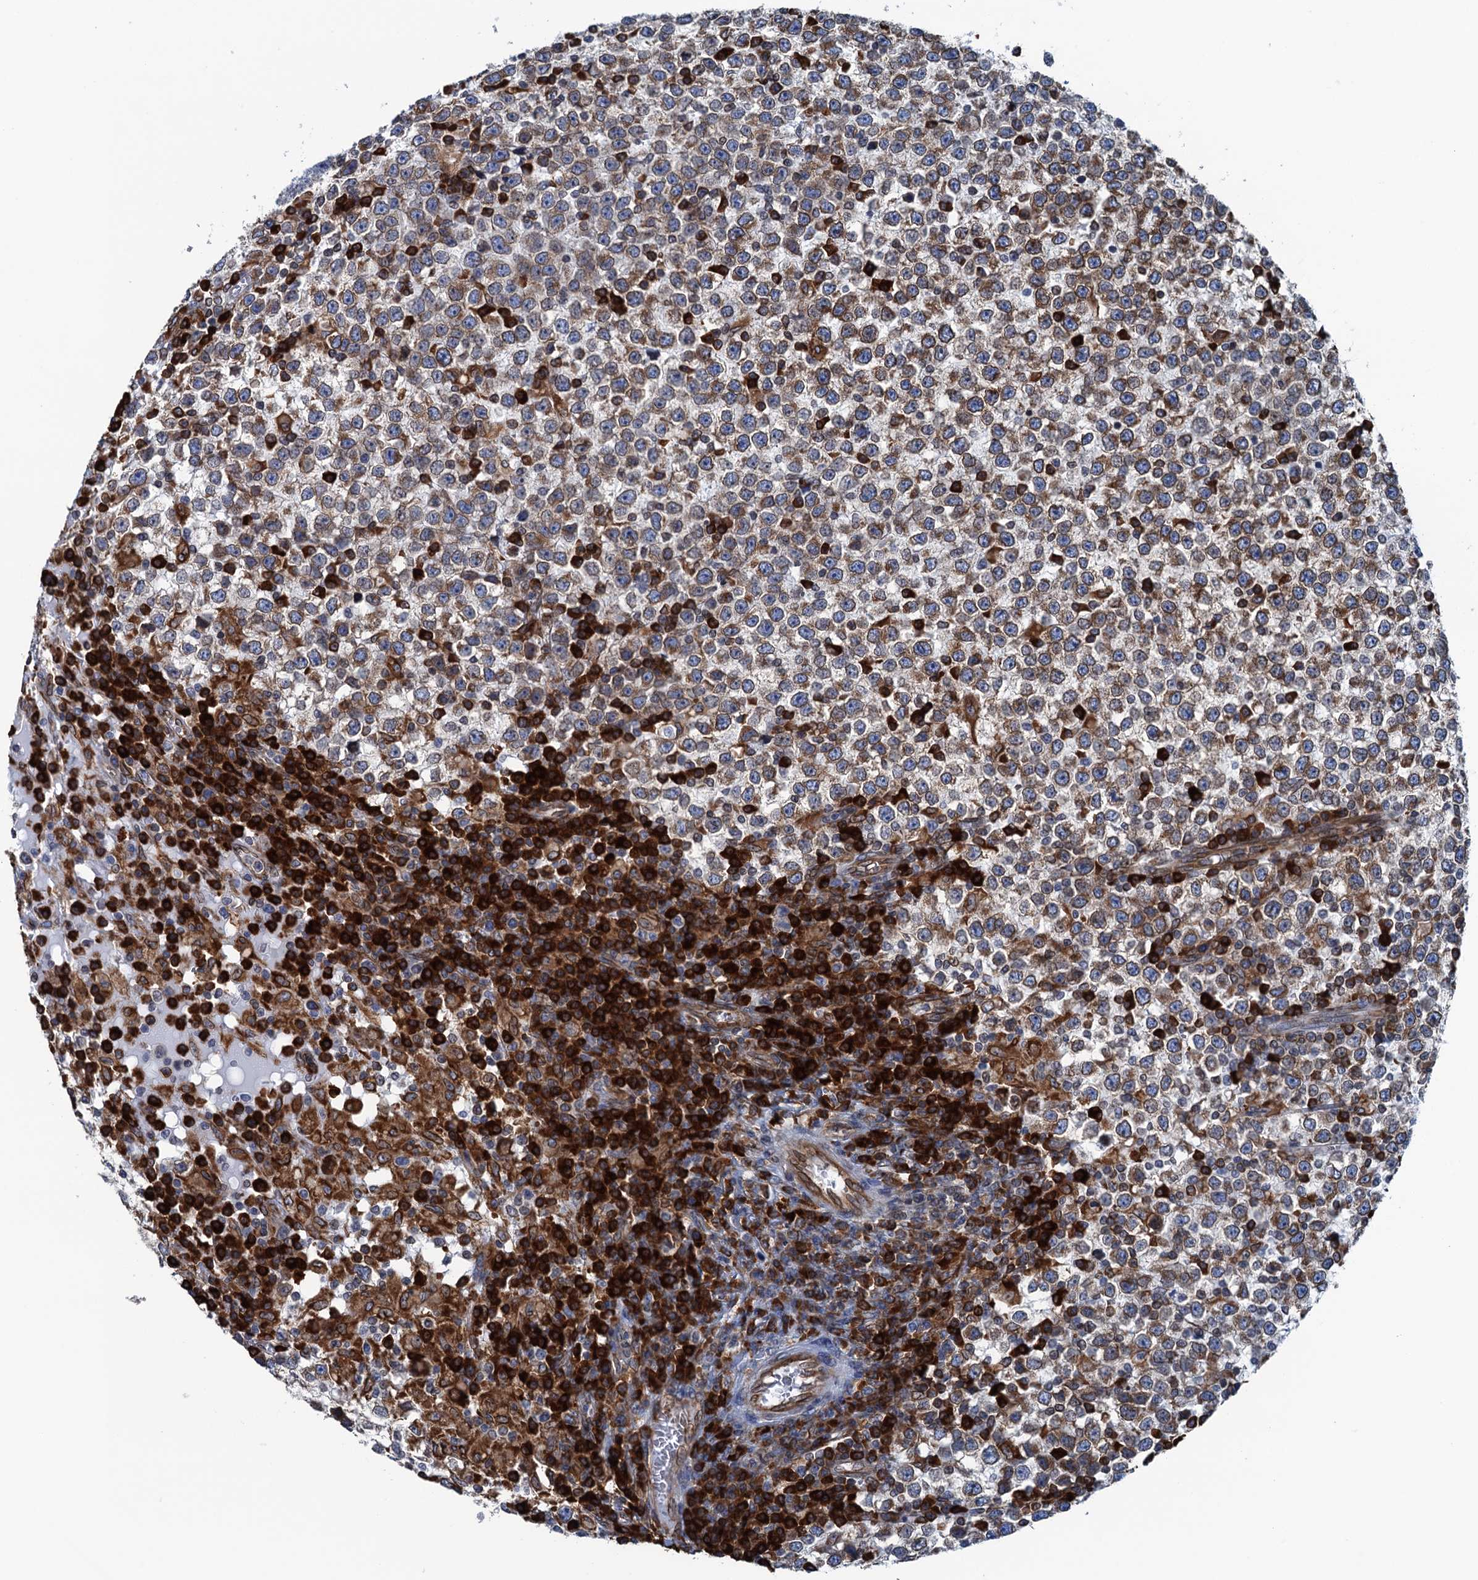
{"staining": {"intensity": "moderate", "quantity": "25%-75%", "location": "cytoplasmic/membranous"}, "tissue": "testis cancer", "cell_type": "Tumor cells", "image_type": "cancer", "snomed": [{"axis": "morphology", "description": "Seminoma, NOS"}, {"axis": "topography", "description": "Testis"}], "caption": "Testis cancer (seminoma) stained with a protein marker displays moderate staining in tumor cells.", "gene": "TMEM205", "patient": {"sex": "male", "age": 65}}